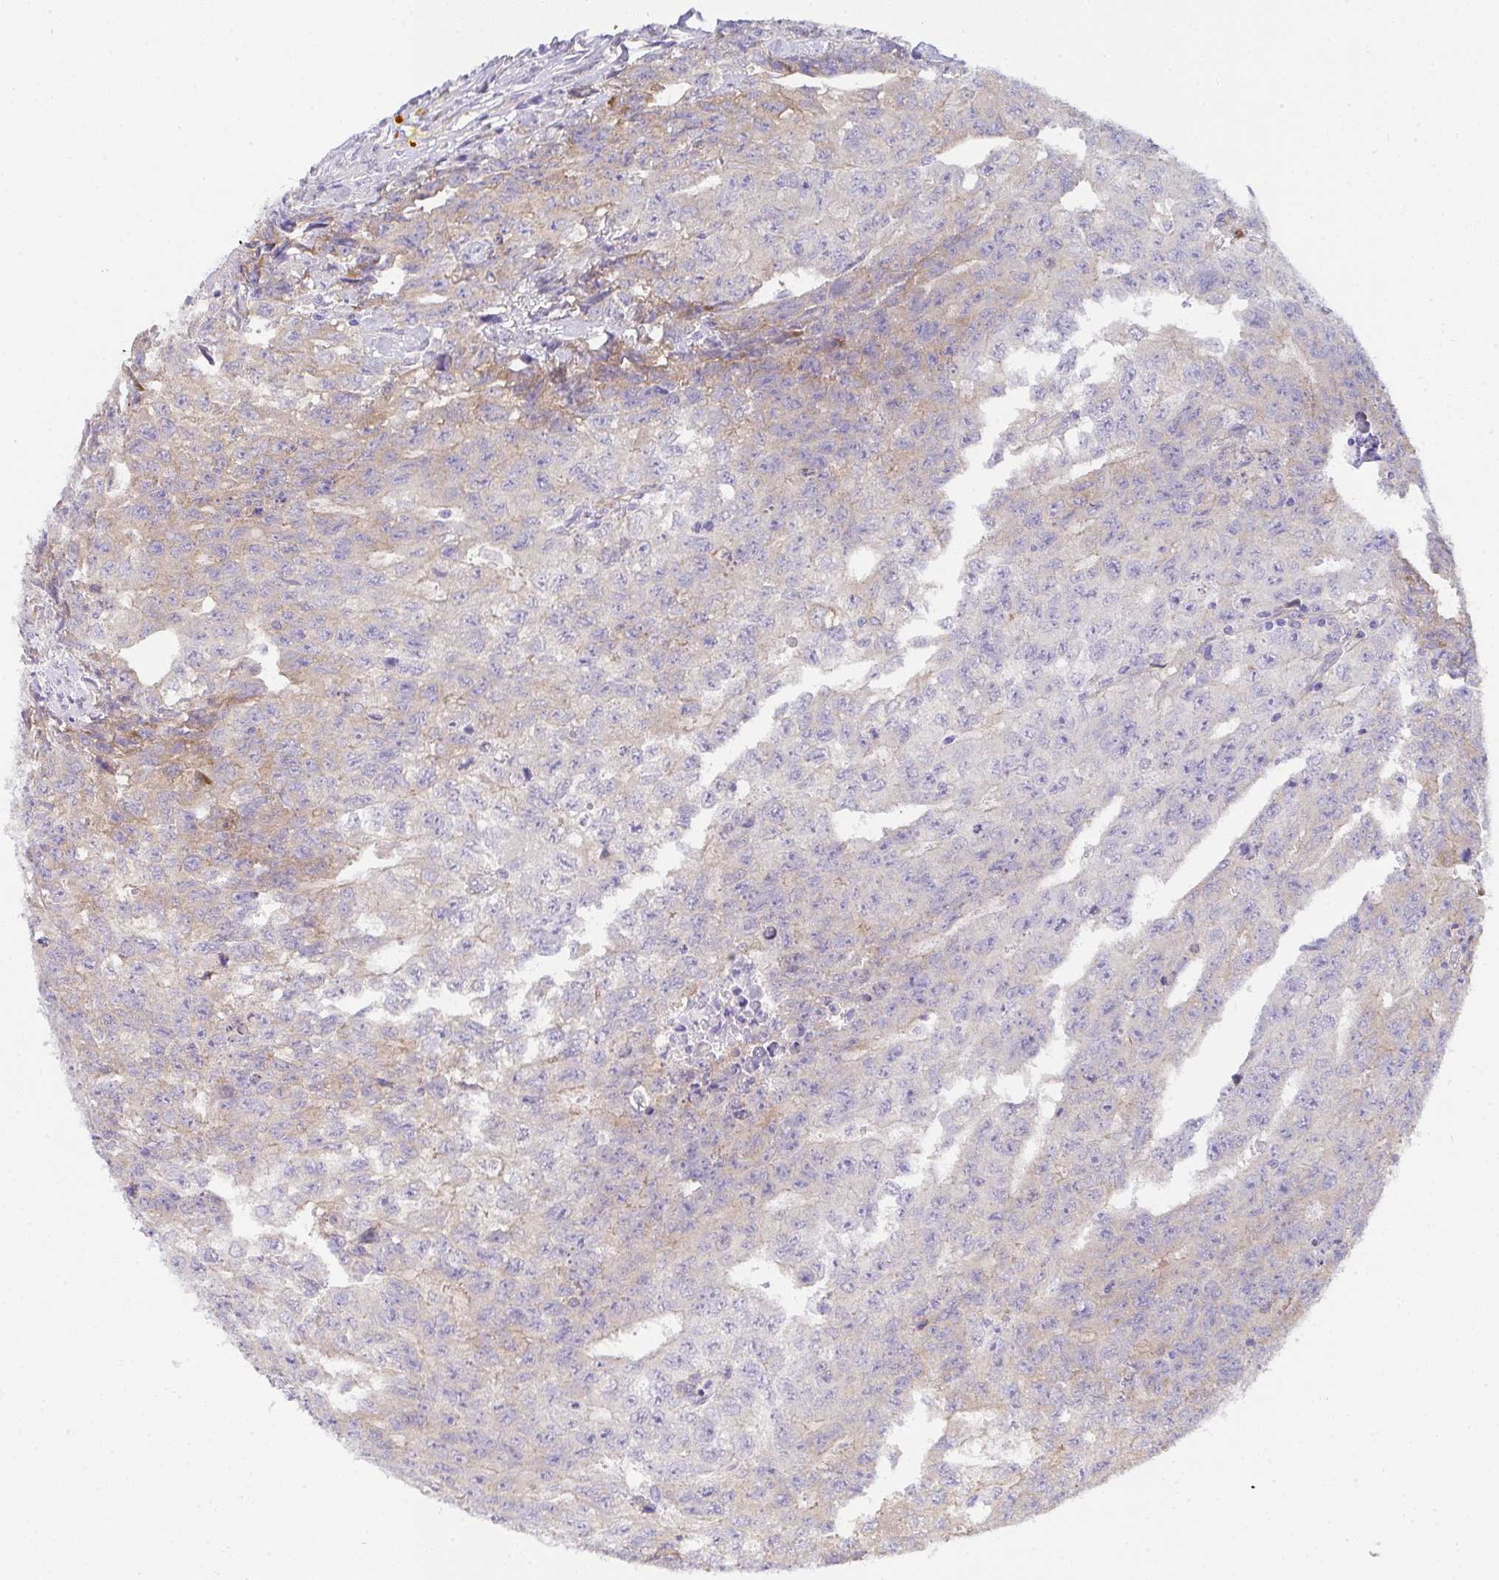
{"staining": {"intensity": "weak", "quantity": "<25%", "location": "cytoplasmic/membranous"}, "tissue": "testis cancer", "cell_type": "Tumor cells", "image_type": "cancer", "snomed": [{"axis": "morphology", "description": "Carcinoma, Embryonal, NOS"}, {"axis": "morphology", "description": "Teratoma, malignant, NOS"}, {"axis": "topography", "description": "Testis"}], "caption": "Protein analysis of testis cancer (embryonal carcinoma) exhibits no significant staining in tumor cells. (DAB (3,3'-diaminobenzidine) IHC, high magnification).", "gene": "GAB1", "patient": {"sex": "male", "age": 24}}